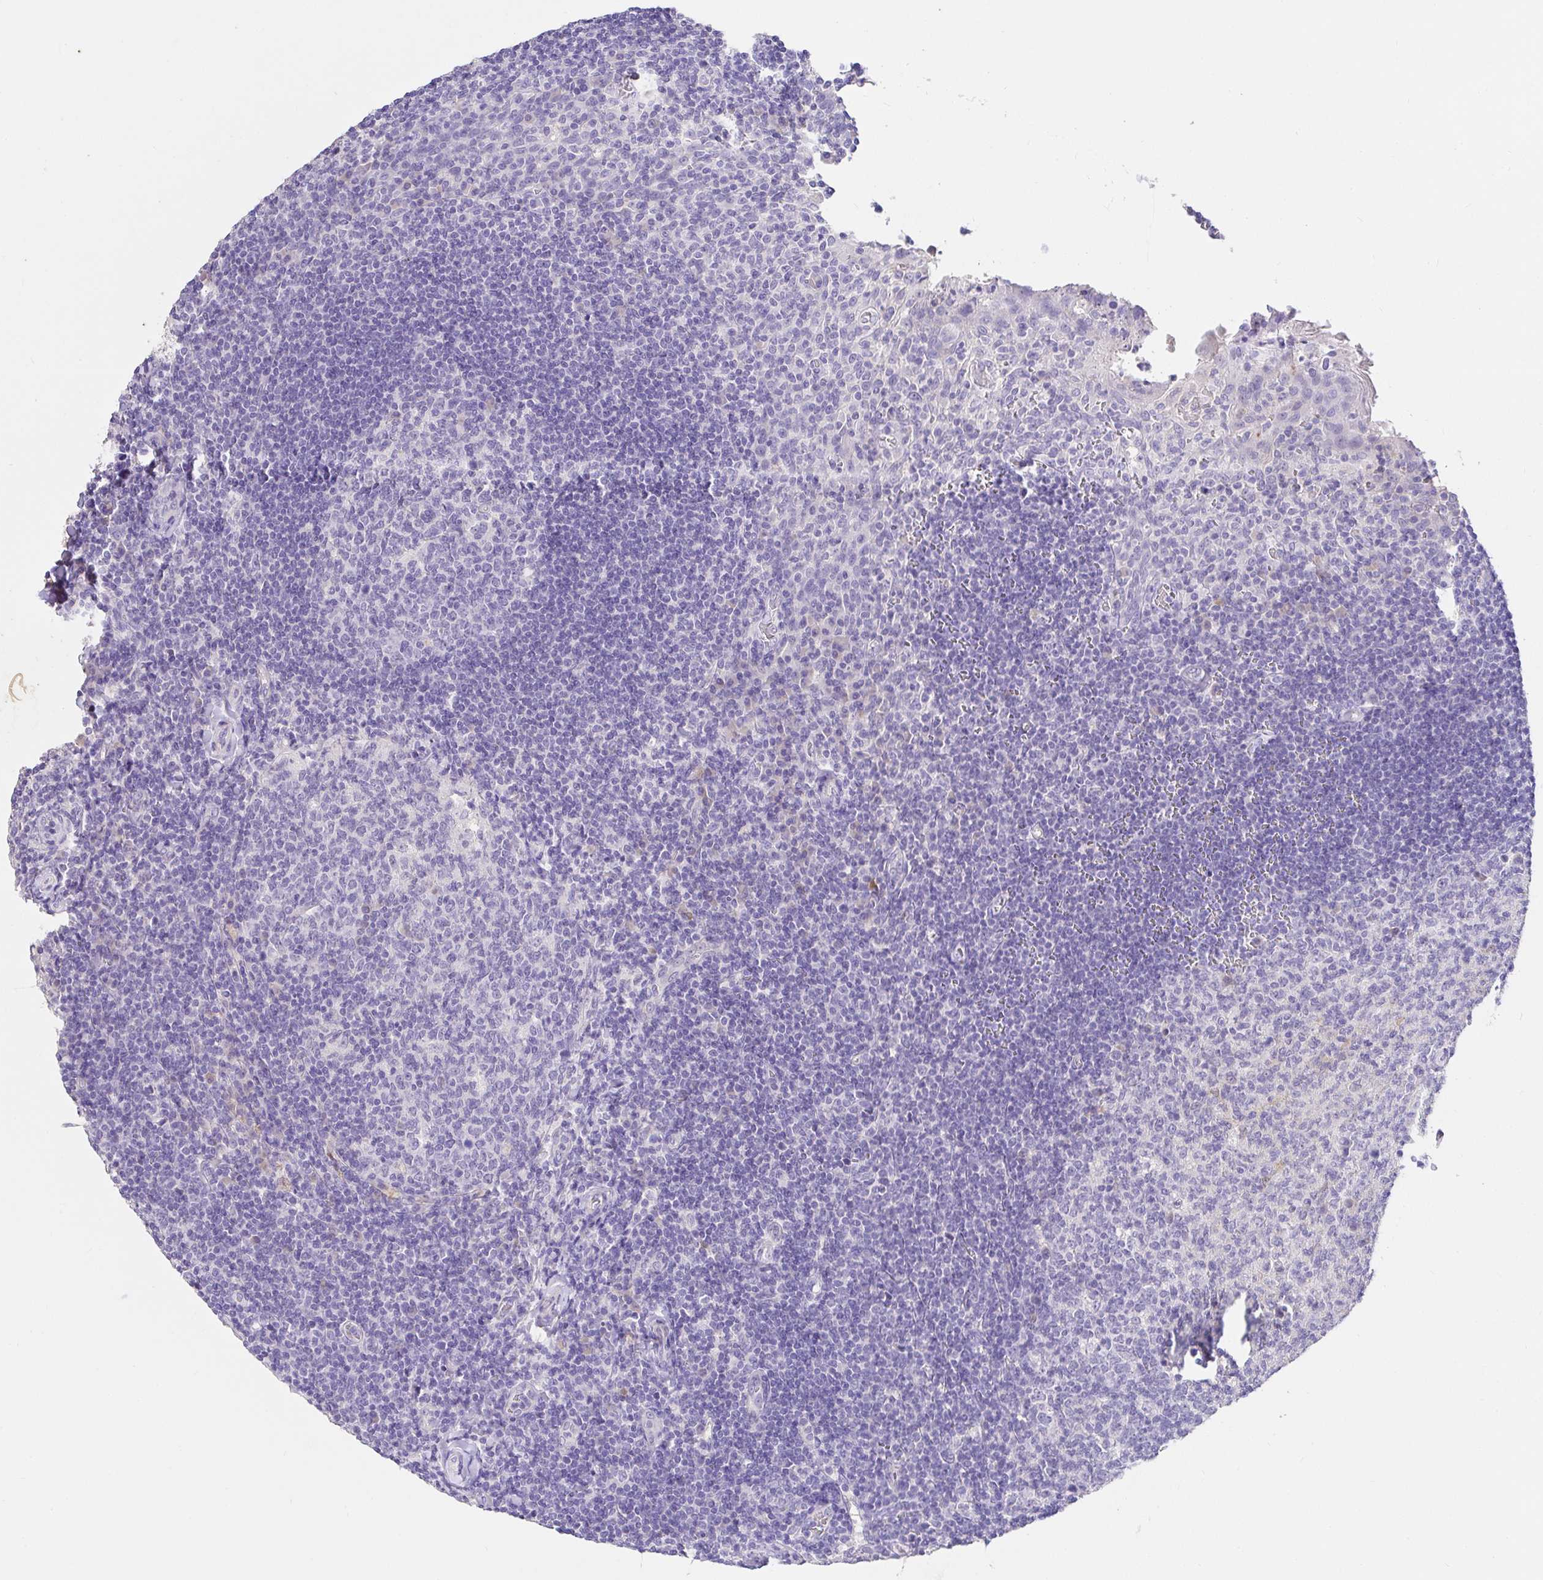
{"staining": {"intensity": "negative", "quantity": "none", "location": "none"}, "tissue": "tonsil", "cell_type": "Germinal center cells", "image_type": "normal", "snomed": [{"axis": "morphology", "description": "Normal tissue, NOS"}, {"axis": "topography", "description": "Tonsil"}], "caption": "Germinal center cells show no significant positivity in unremarkable tonsil. (Immunohistochemistry, brightfield microscopy, high magnification).", "gene": "CDO1", "patient": {"sex": "female", "age": 10}}